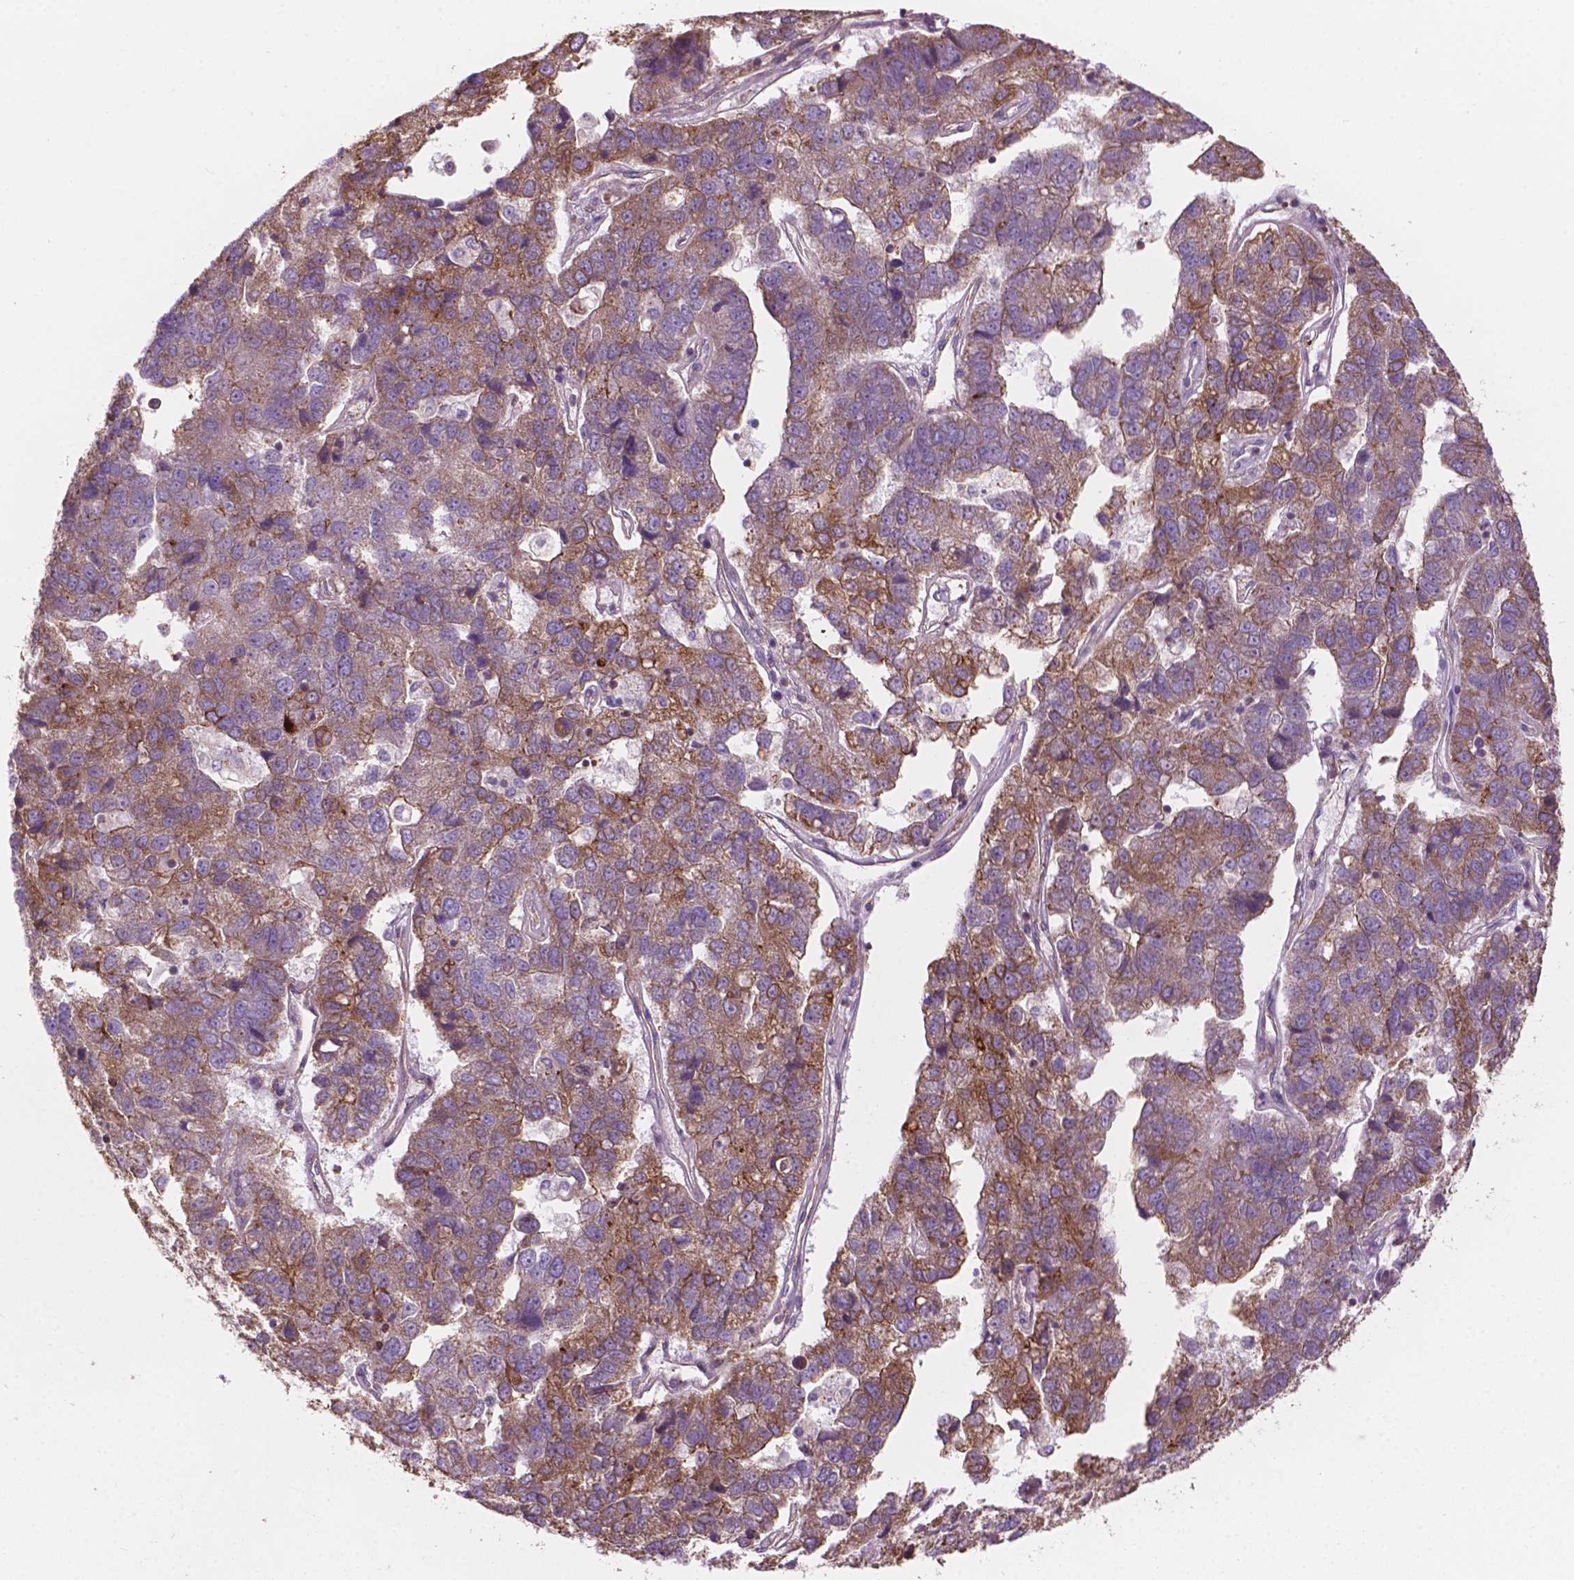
{"staining": {"intensity": "moderate", "quantity": "<25%", "location": "cytoplasmic/membranous"}, "tissue": "pancreatic cancer", "cell_type": "Tumor cells", "image_type": "cancer", "snomed": [{"axis": "morphology", "description": "Adenocarcinoma, NOS"}, {"axis": "topography", "description": "Pancreas"}], "caption": "This is an image of immunohistochemistry (IHC) staining of pancreatic cancer (adenocarcinoma), which shows moderate staining in the cytoplasmic/membranous of tumor cells.", "gene": "SURF4", "patient": {"sex": "female", "age": 61}}